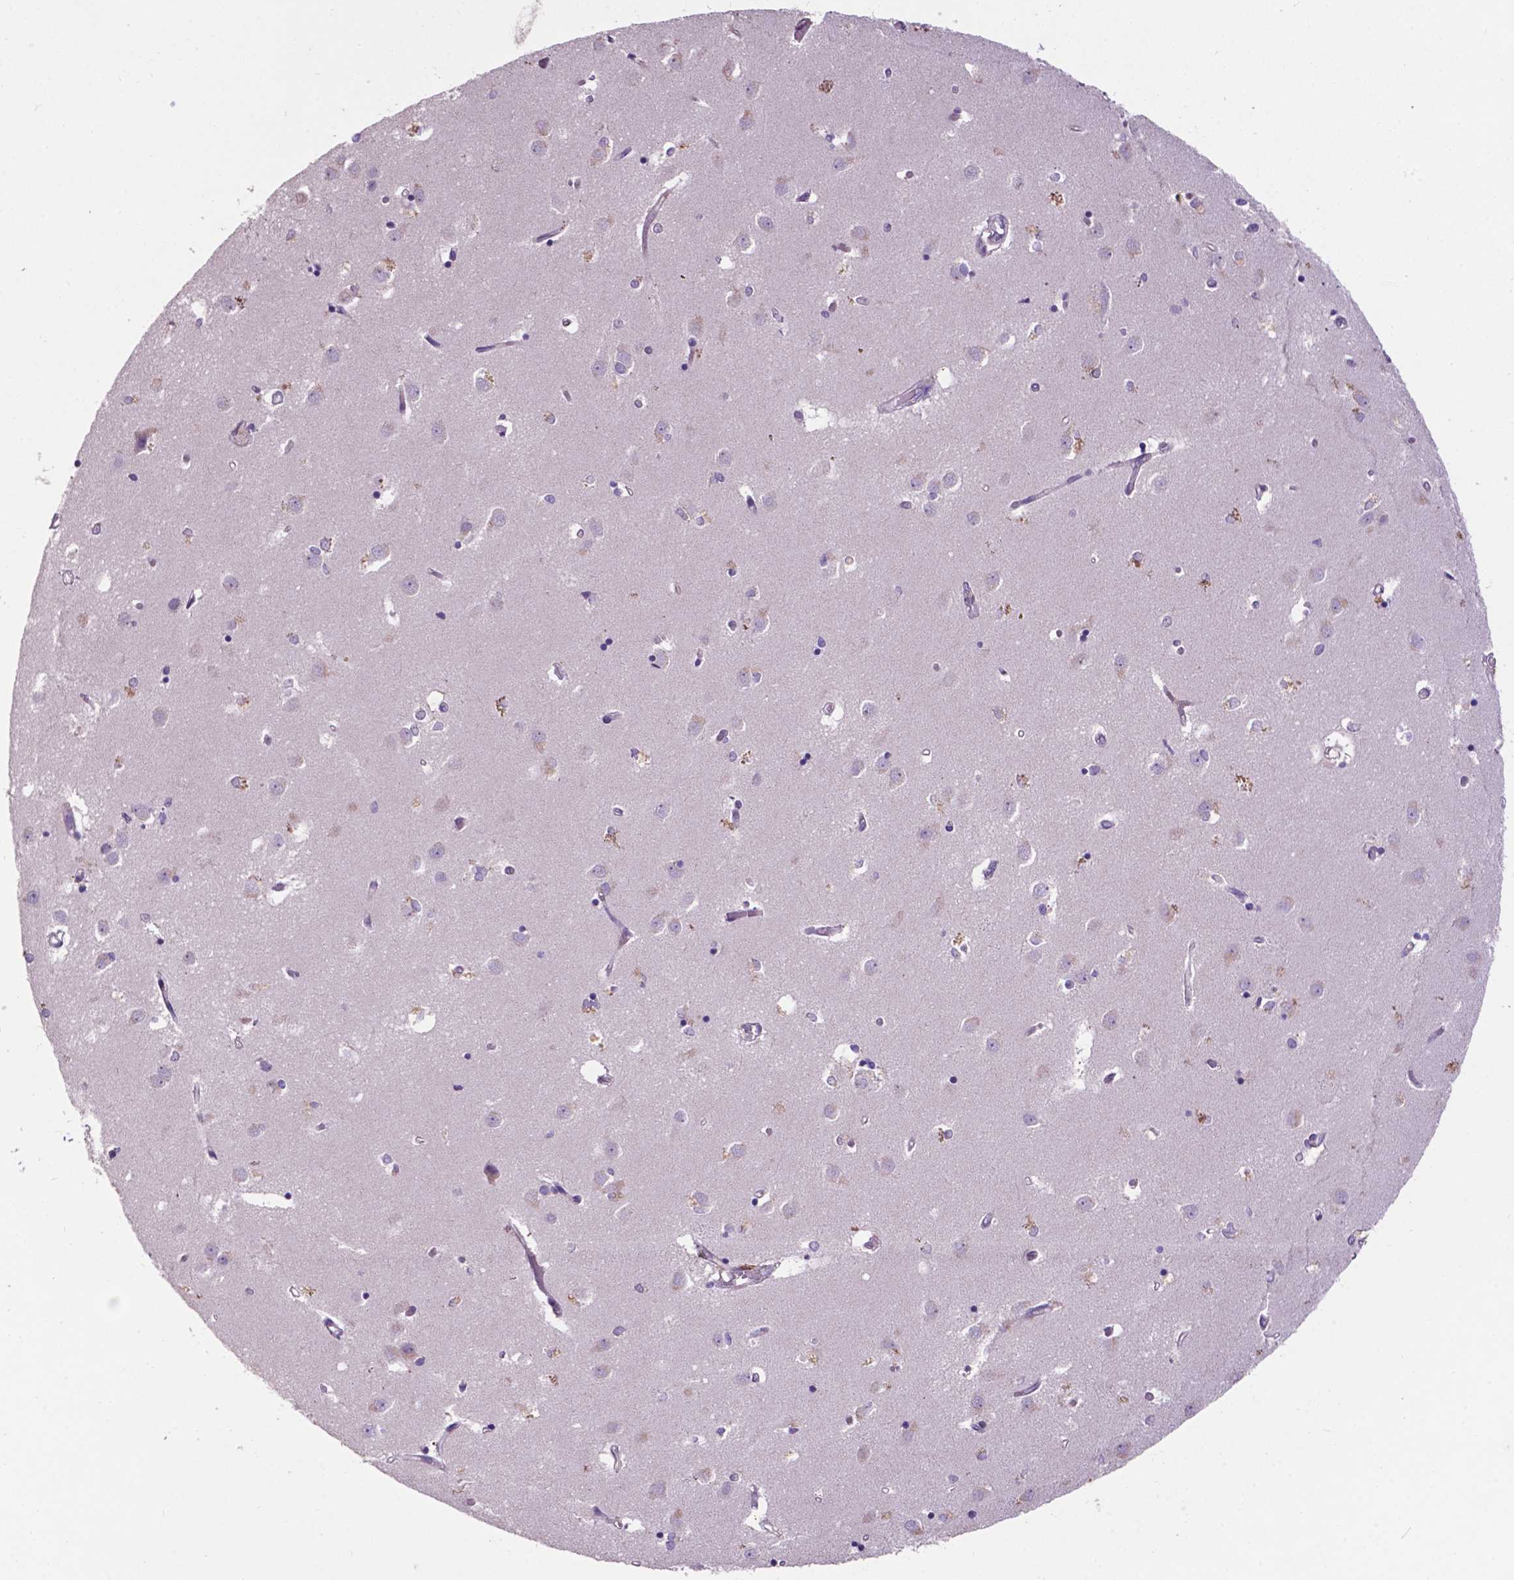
{"staining": {"intensity": "negative", "quantity": "none", "location": "none"}, "tissue": "caudate", "cell_type": "Glial cells", "image_type": "normal", "snomed": [{"axis": "morphology", "description": "Normal tissue, NOS"}, {"axis": "topography", "description": "Lateral ventricle wall"}], "caption": "Histopathology image shows no significant protein staining in glial cells of benign caudate.", "gene": "PLSCR1", "patient": {"sex": "male", "age": 54}}